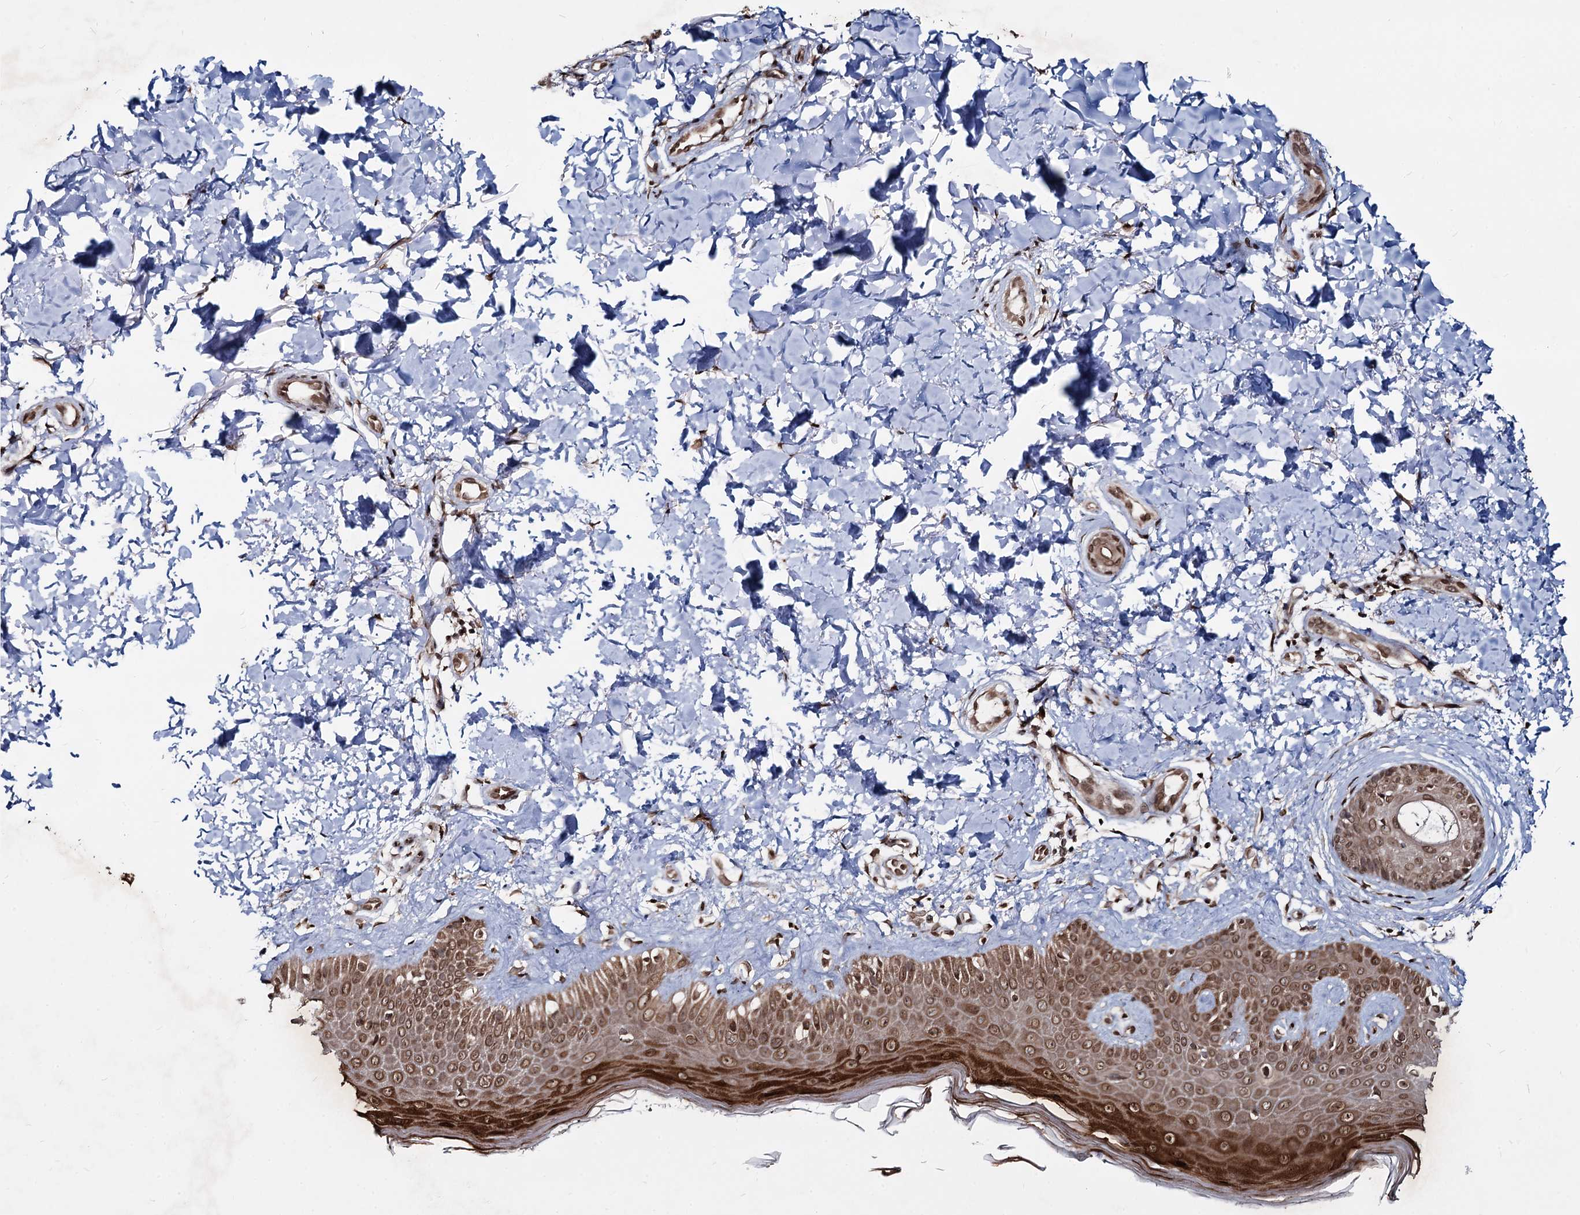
{"staining": {"intensity": "moderate", "quantity": ">75%", "location": "cytoplasmic/membranous,nuclear"}, "tissue": "skin", "cell_type": "Fibroblasts", "image_type": "normal", "snomed": [{"axis": "morphology", "description": "Normal tissue, NOS"}, {"axis": "topography", "description": "Skin"}], "caption": "The immunohistochemical stain labels moderate cytoplasmic/membranous,nuclear staining in fibroblasts of normal skin.", "gene": "RNF6", "patient": {"sex": "male", "age": 52}}